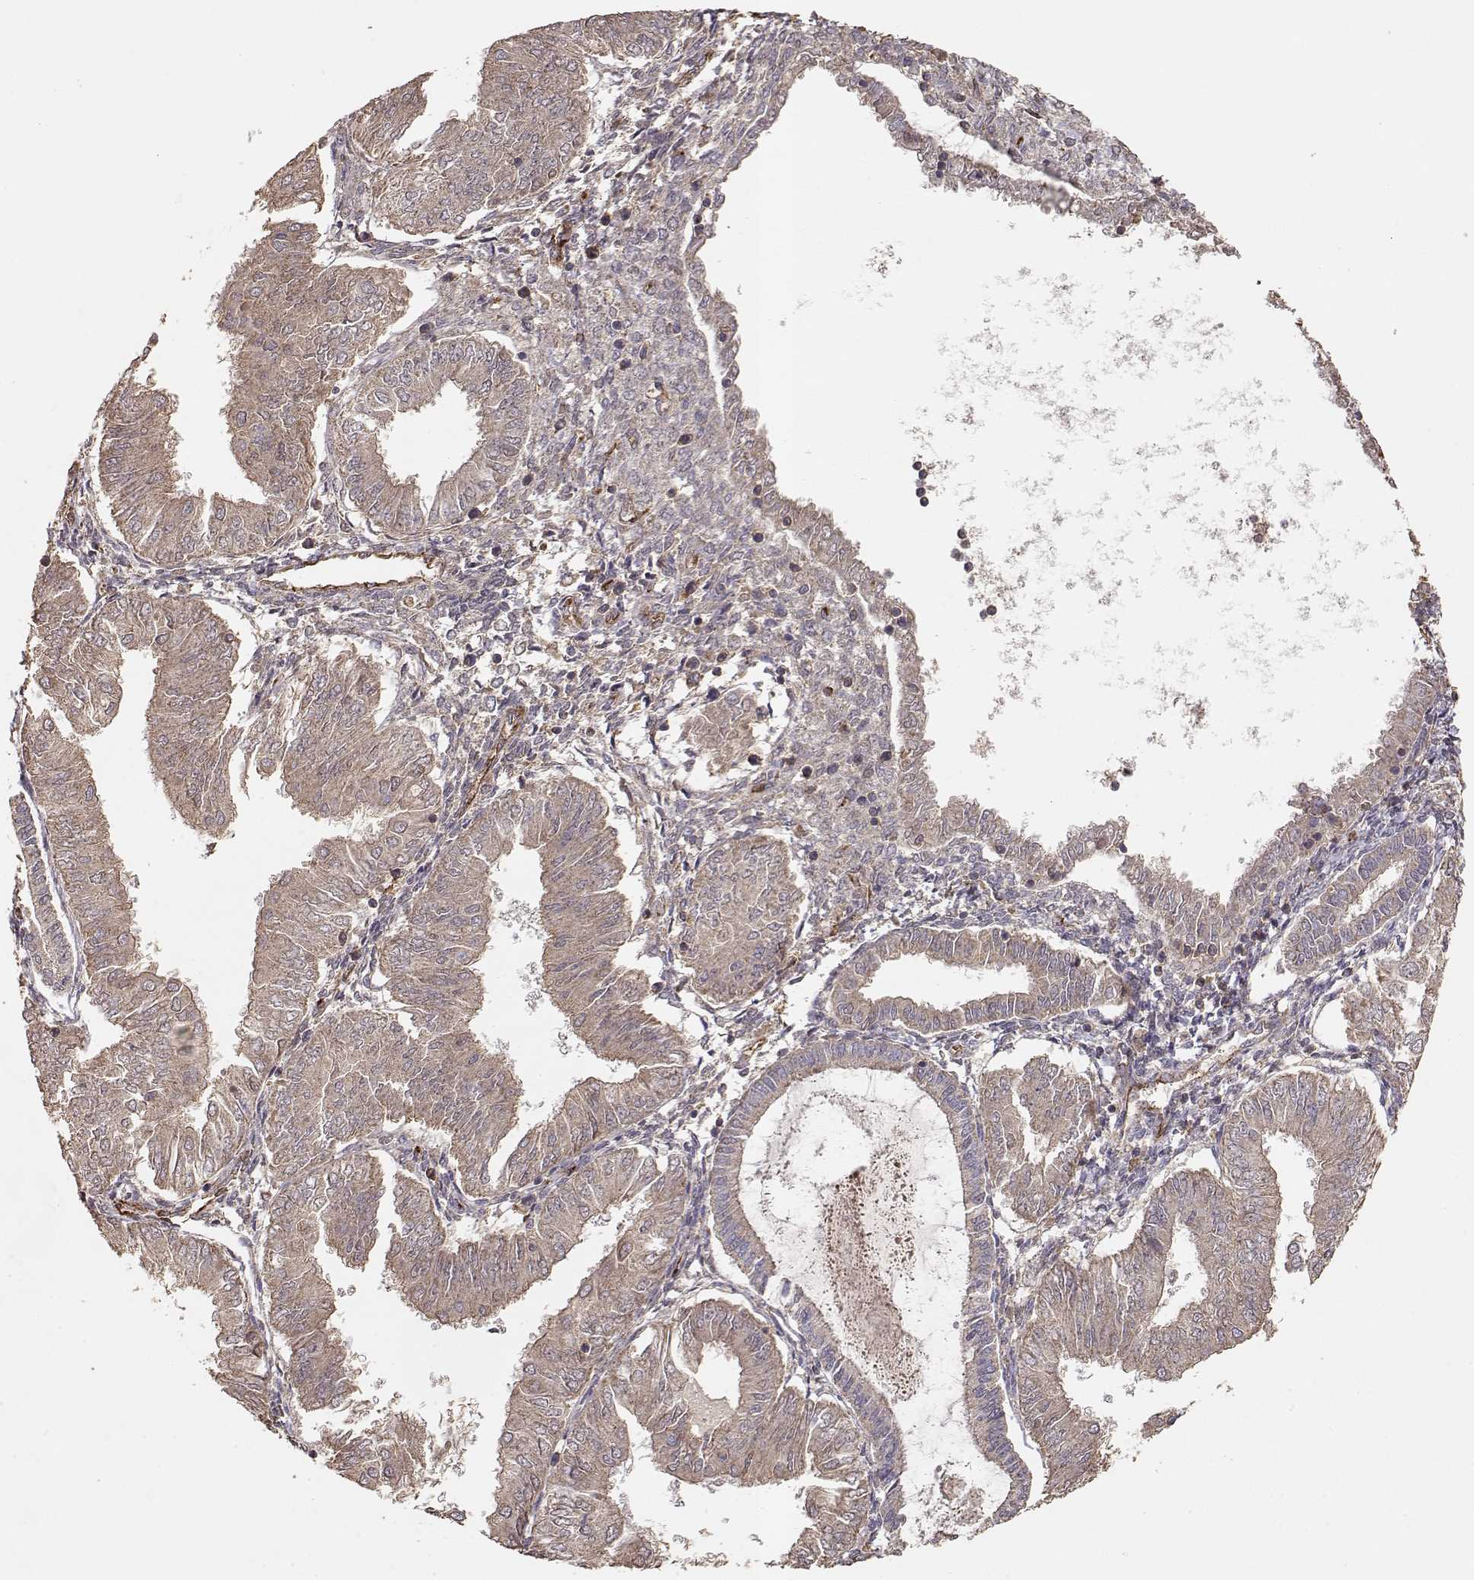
{"staining": {"intensity": "weak", "quantity": ">75%", "location": "cytoplasmic/membranous"}, "tissue": "endometrial cancer", "cell_type": "Tumor cells", "image_type": "cancer", "snomed": [{"axis": "morphology", "description": "Adenocarcinoma, NOS"}, {"axis": "topography", "description": "Endometrium"}], "caption": "Brown immunohistochemical staining in adenocarcinoma (endometrial) reveals weak cytoplasmic/membranous staining in approximately >75% of tumor cells.", "gene": "TARS3", "patient": {"sex": "female", "age": 53}}